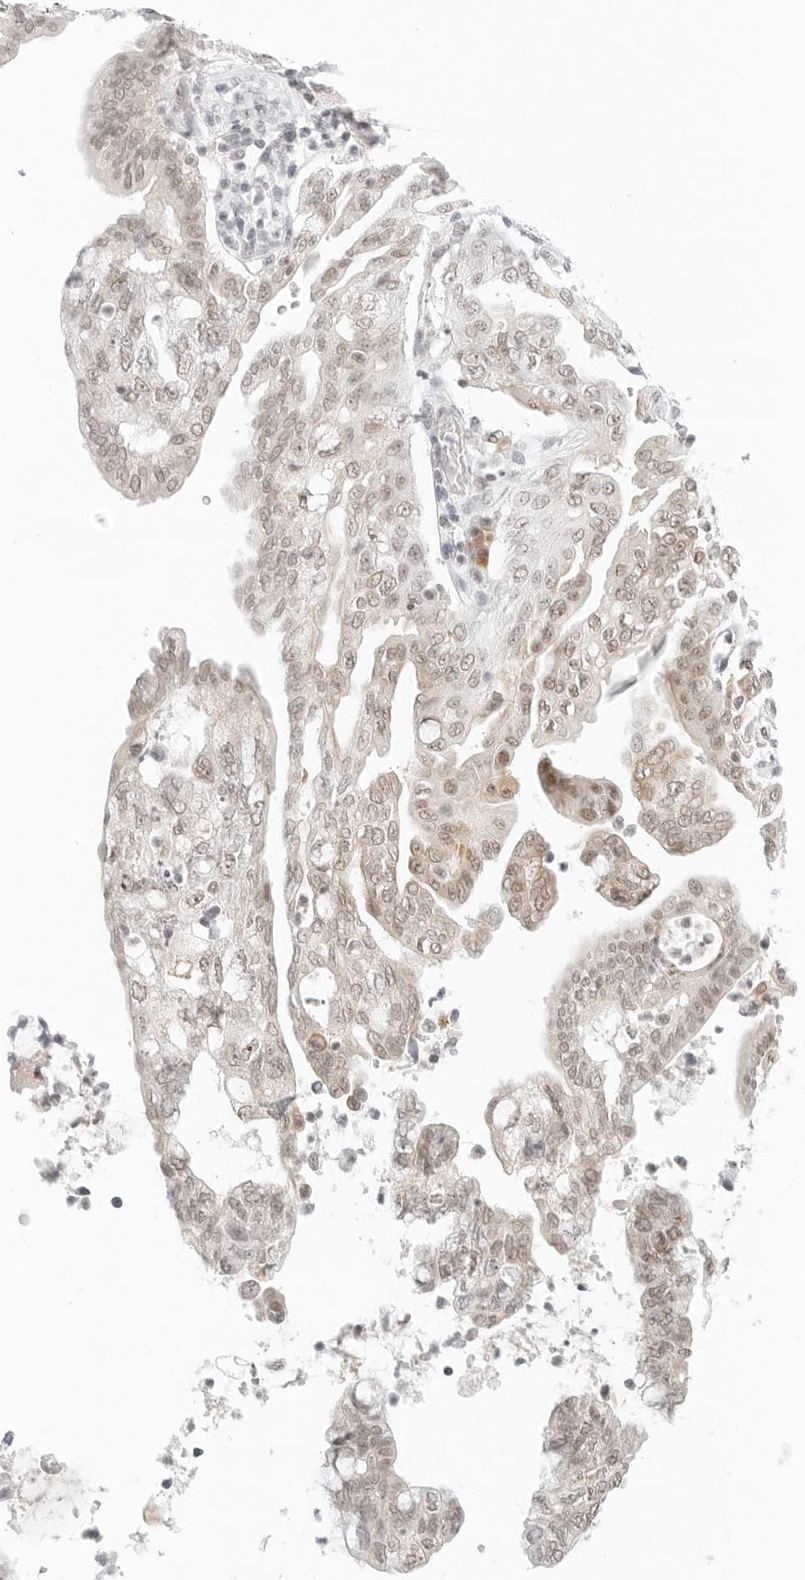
{"staining": {"intensity": "weak", "quantity": "25%-75%", "location": "nuclear"}, "tissue": "pancreatic cancer", "cell_type": "Tumor cells", "image_type": "cancer", "snomed": [{"axis": "morphology", "description": "Adenocarcinoma, NOS"}, {"axis": "topography", "description": "Pancreas"}], "caption": "Immunohistochemical staining of pancreatic cancer demonstrates weak nuclear protein expression in approximately 25%-75% of tumor cells.", "gene": "NEO1", "patient": {"sex": "female", "age": 73}}